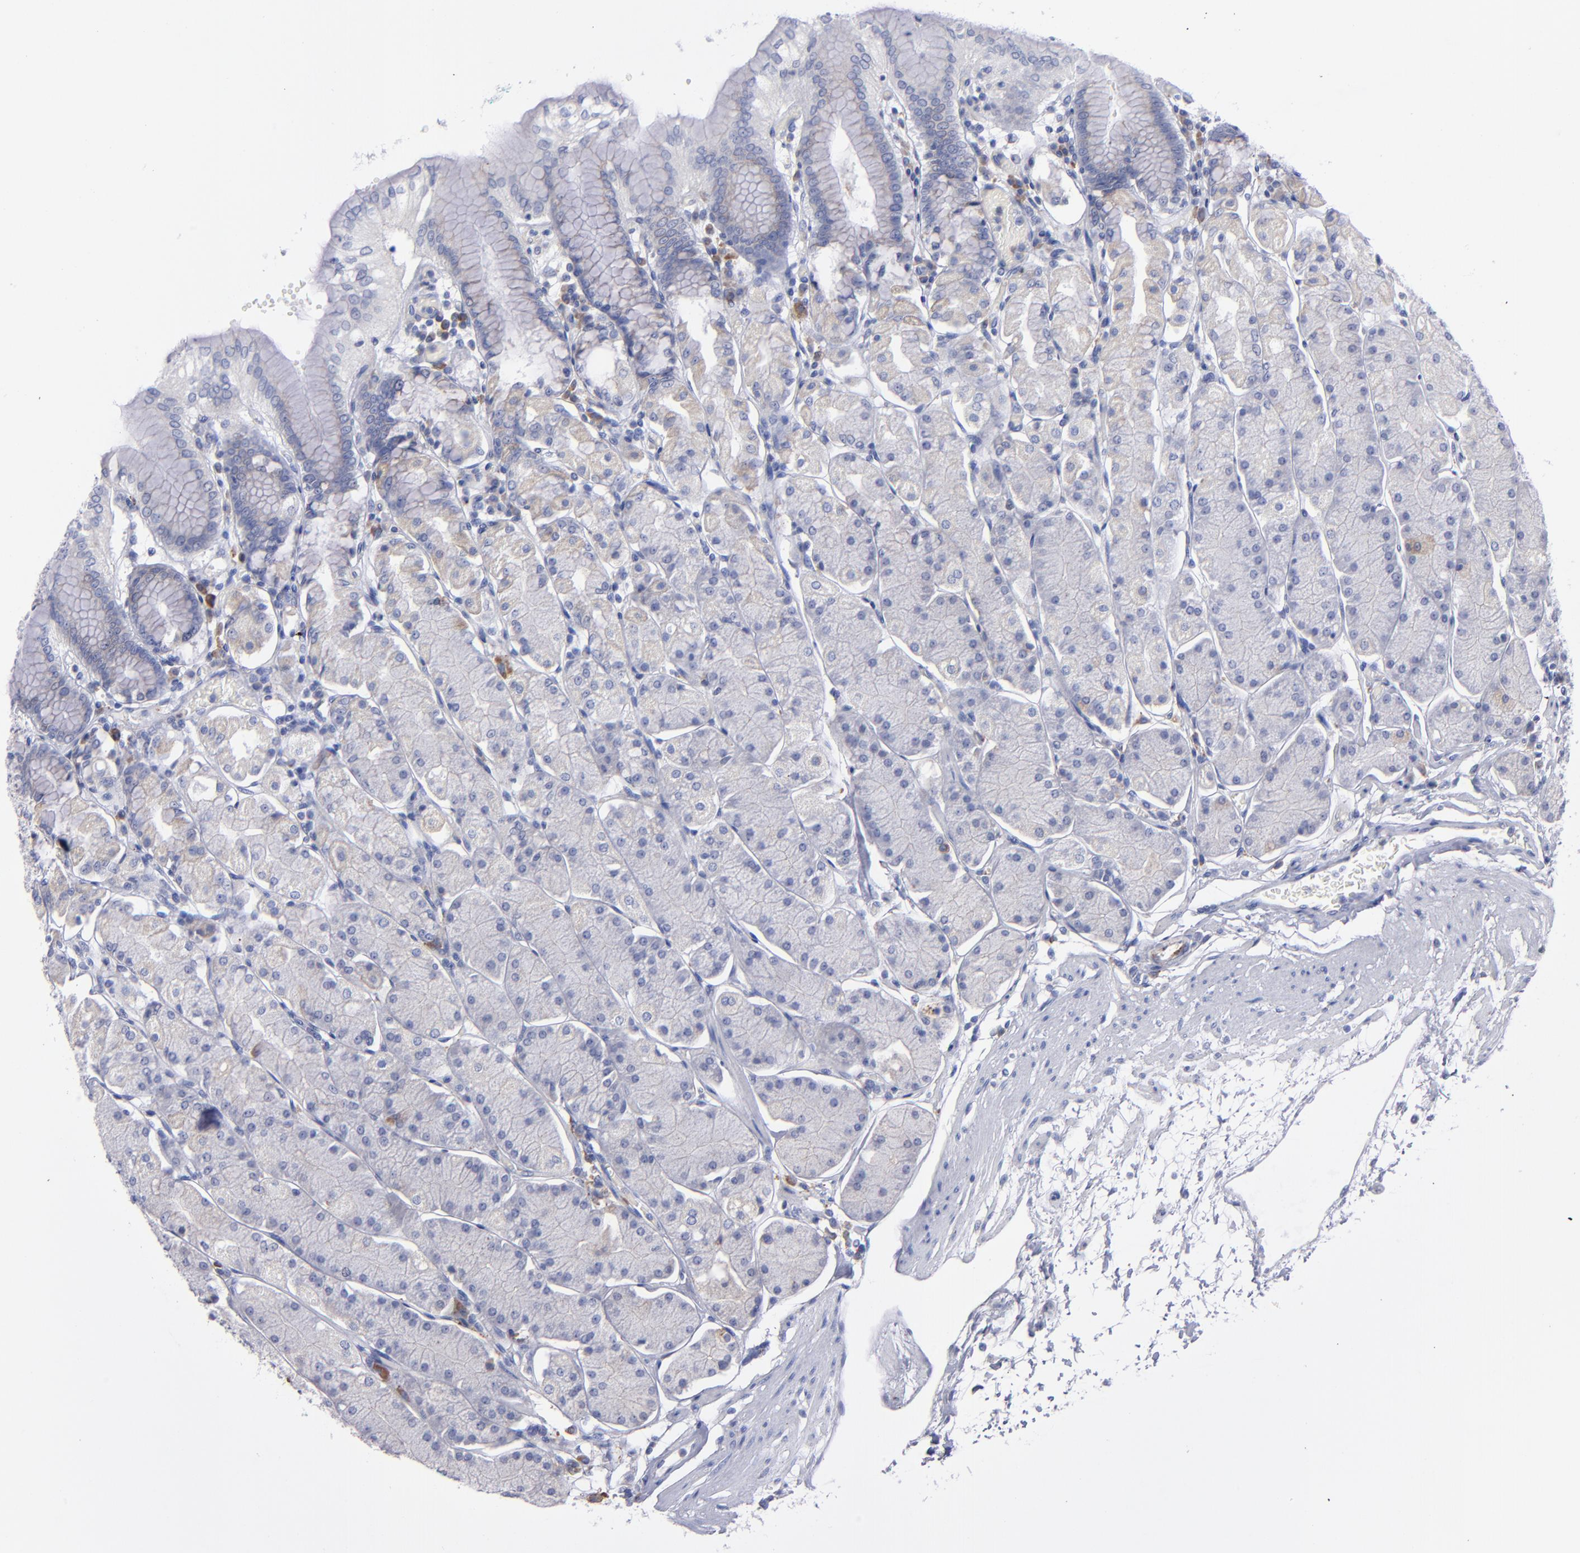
{"staining": {"intensity": "weak", "quantity": "25%-75%", "location": "cytoplasmic/membranous"}, "tissue": "stomach", "cell_type": "Glandular cells", "image_type": "normal", "snomed": [{"axis": "morphology", "description": "Normal tissue, NOS"}, {"axis": "topography", "description": "Stomach, upper"}, {"axis": "topography", "description": "Stomach"}], "caption": "Glandular cells show low levels of weak cytoplasmic/membranous positivity in approximately 25%-75% of cells in normal stomach. The protein of interest is stained brown, and the nuclei are stained in blue (DAB (3,3'-diaminobenzidine) IHC with brightfield microscopy, high magnification).", "gene": "MFGE8", "patient": {"sex": "male", "age": 76}}